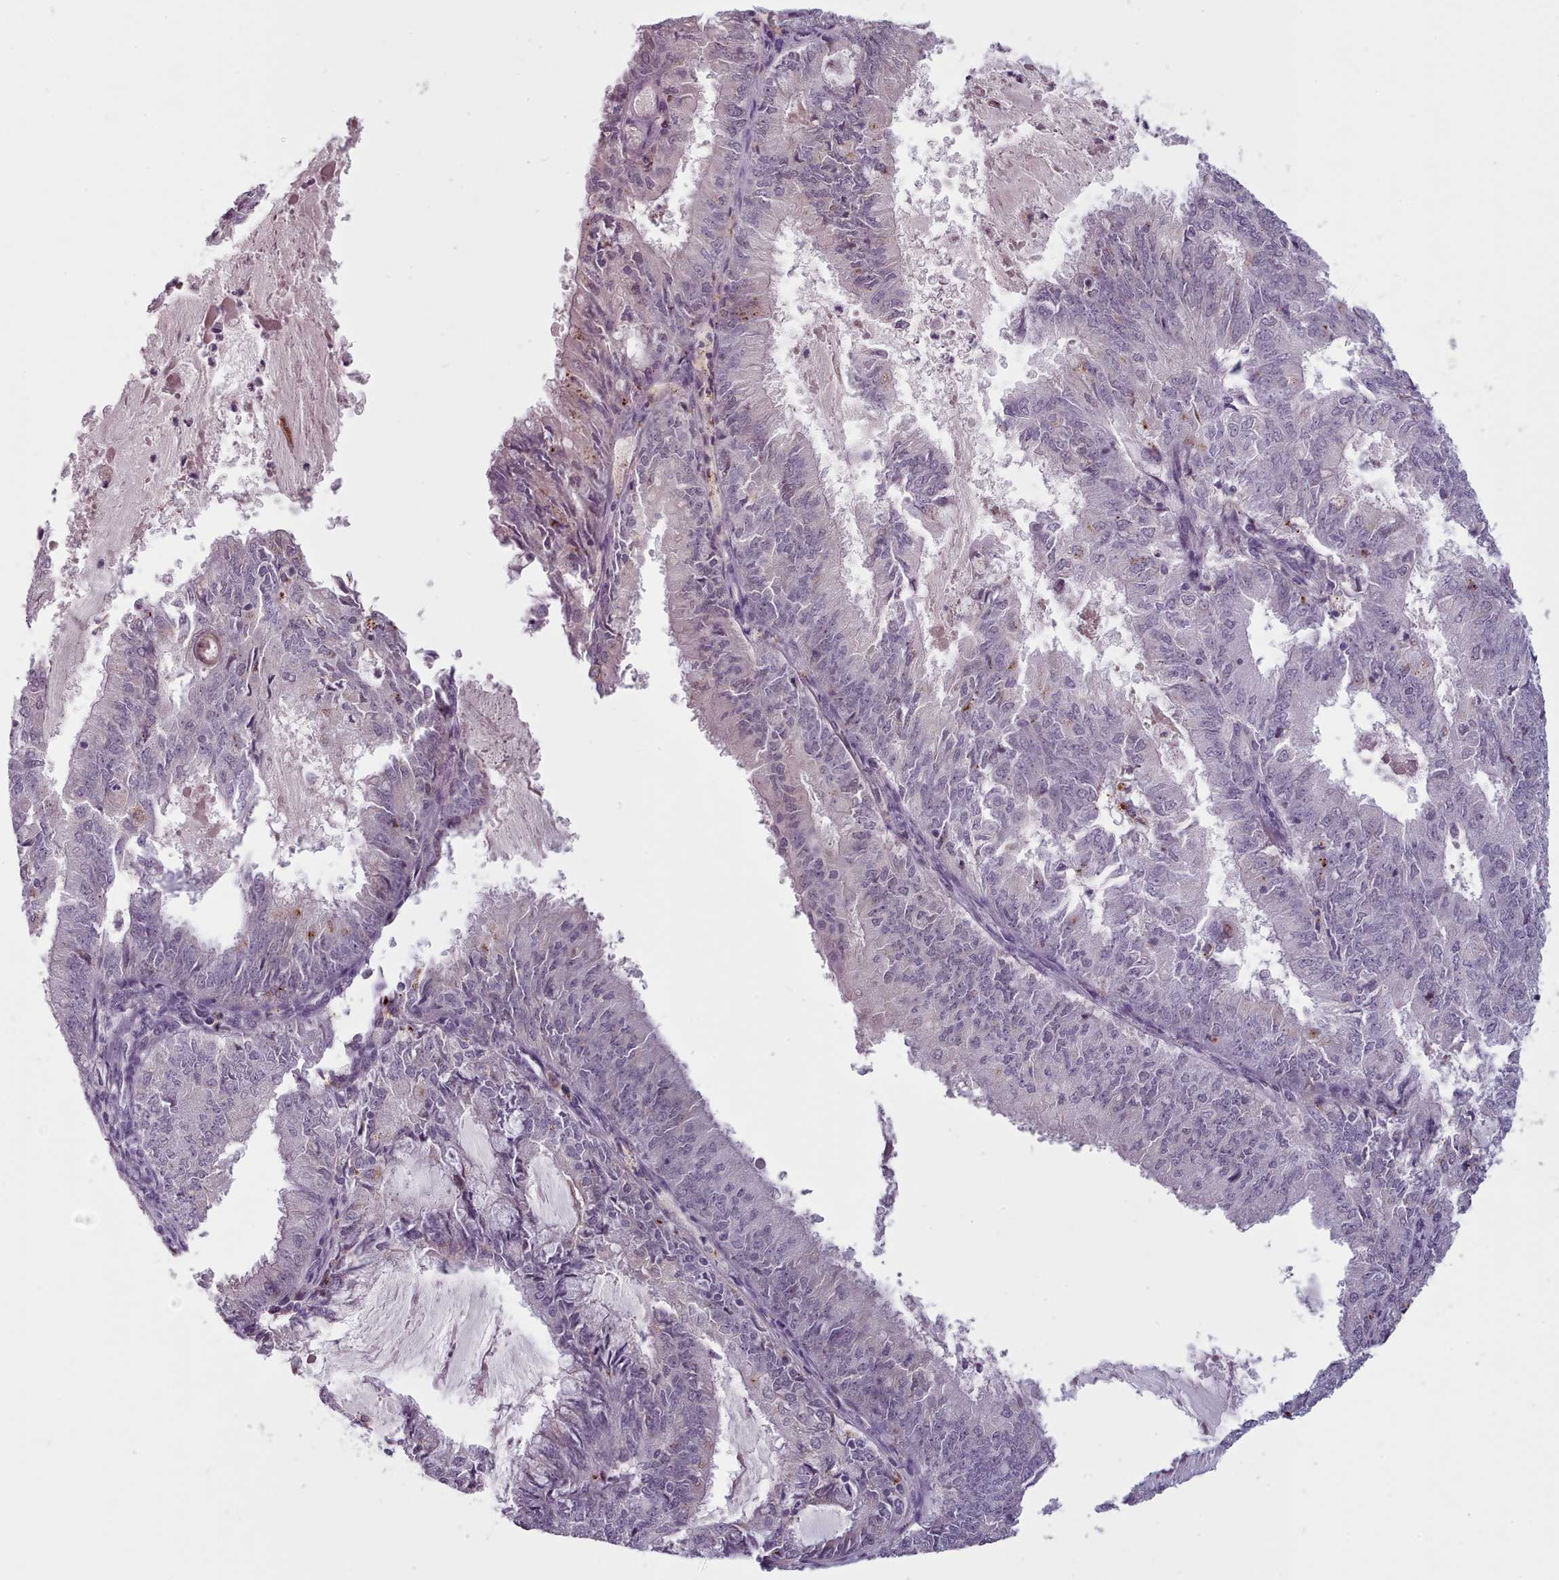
{"staining": {"intensity": "negative", "quantity": "none", "location": "none"}, "tissue": "endometrial cancer", "cell_type": "Tumor cells", "image_type": "cancer", "snomed": [{"axis": "morphology", "description": "Adenocarcinoma, NOS"}, {"axis": "topography", "description": "Endometrium"}], "caption": "The image demonstrates no significant expression in tumor cells of endometrial cancer.", "gene": "PBX4", "patient": {"sex": "female", "age": 57}}